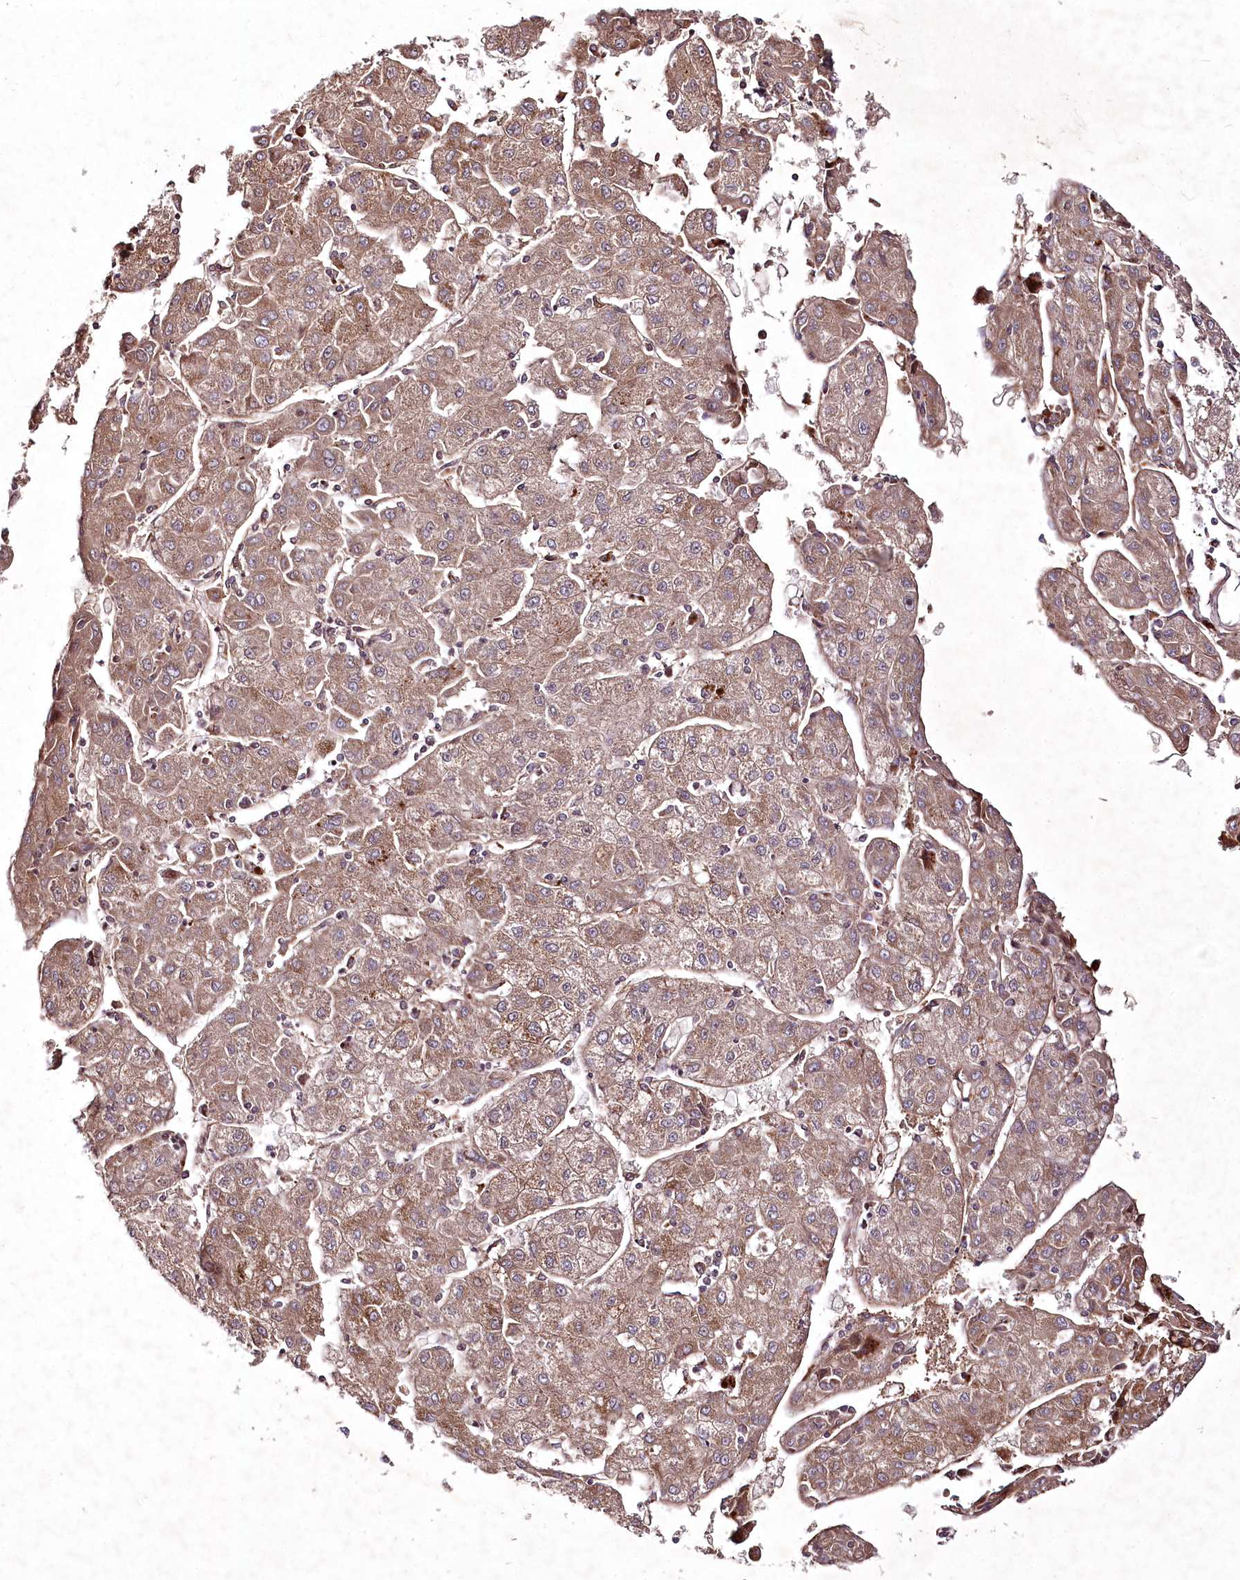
{"staining": {"intensity": "moderate", "quantity": ">75%", "location": "cytoplasmic/membranous"}, "tissue": "liver cancer", "cell_type": "Tumor cells", "image_type": "cancer", "snomed": [{"axis": "morphology", "description": "Carcinoma, Hepatocellular, NOS"}, {"axis": "topography", "description": "Liver"}], "caption": "Liver cancer was stained to show a protein in brown. There is medium levels of moderate cytoplasmic/membranous expression in about >75% of tumor cells.", "gene": "PSTK", "patient": {"sex": "male", "age": 72}}